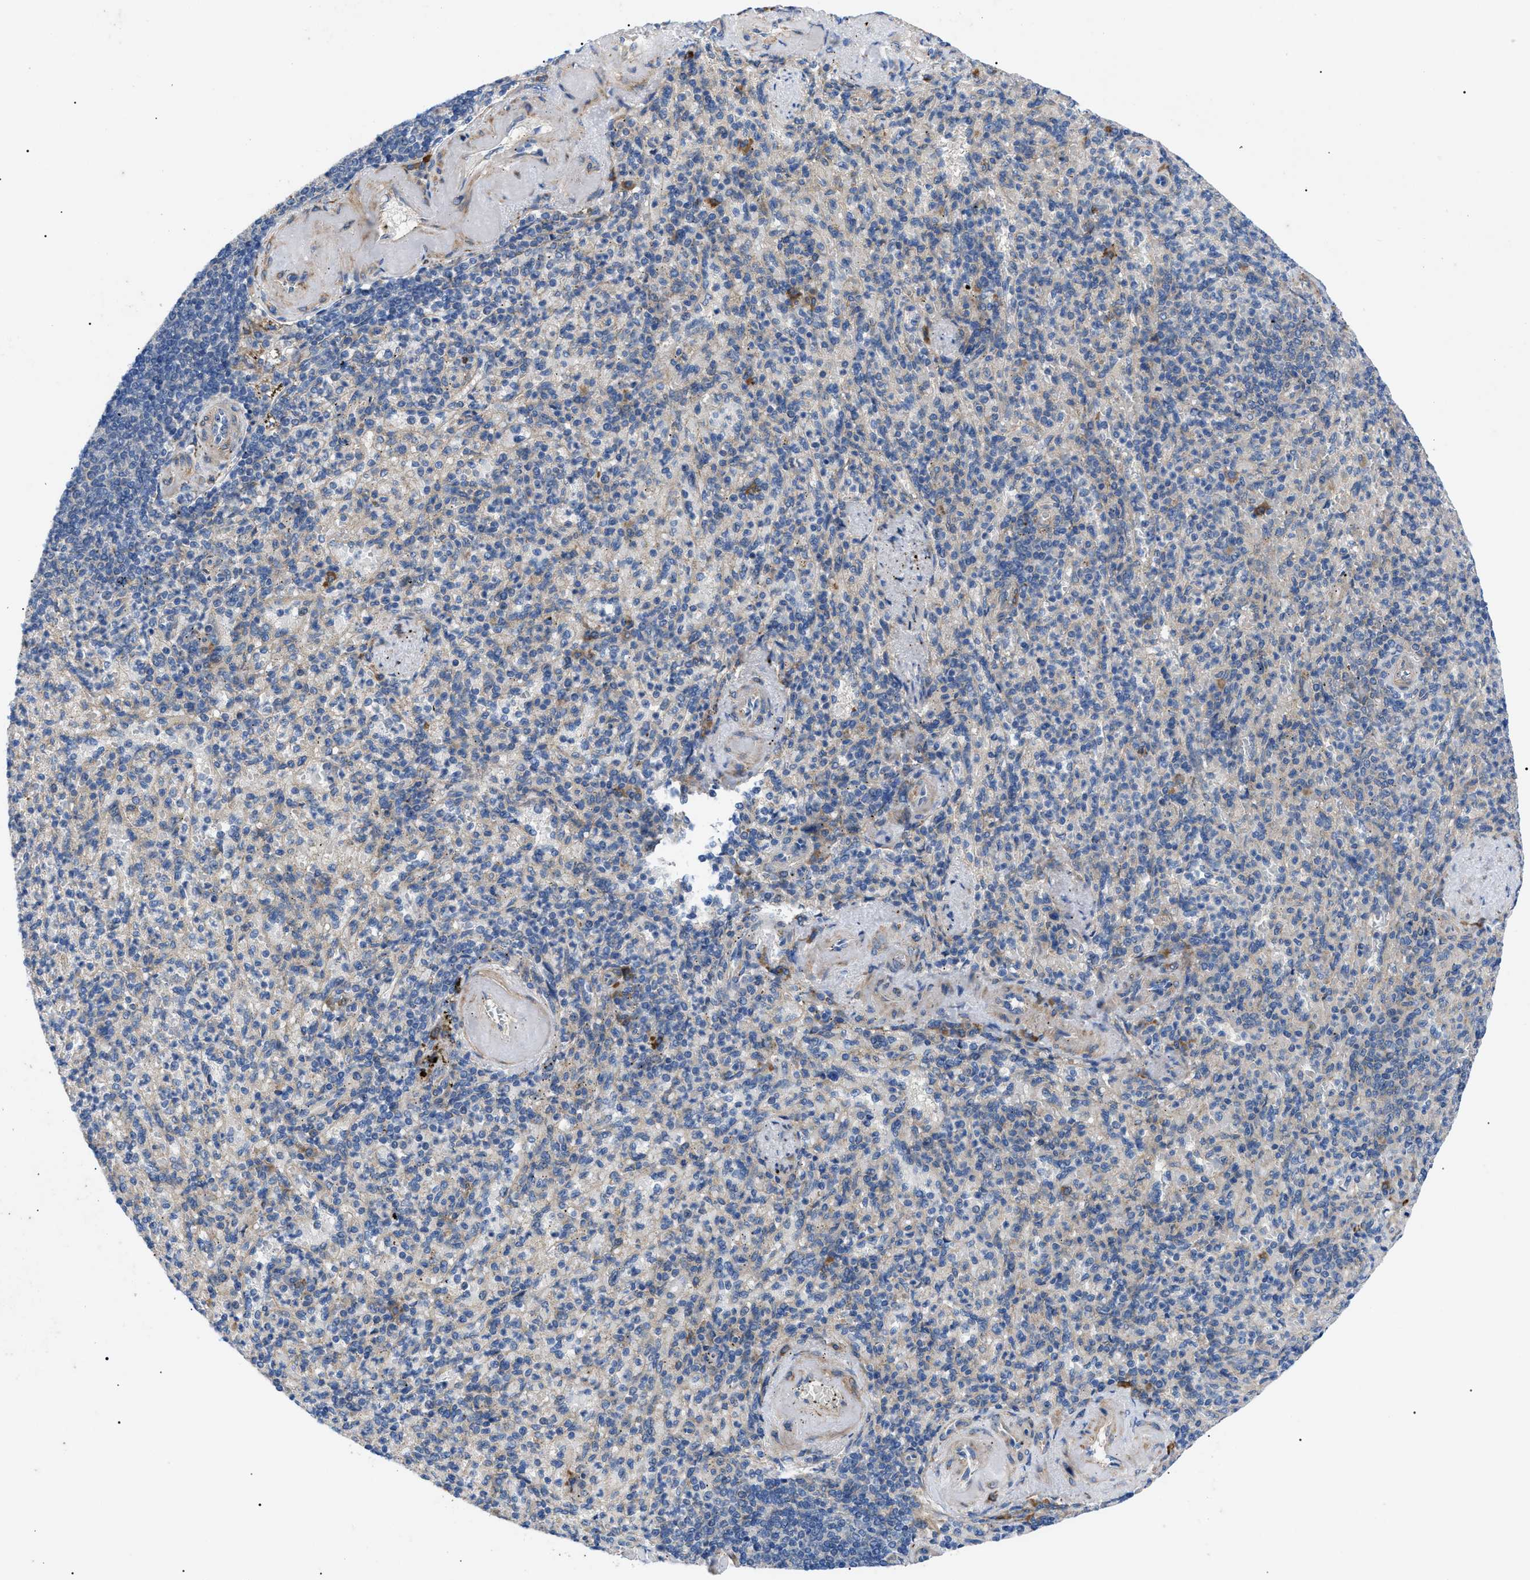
{"staining": {"intensity": "weak", "quantity": "<25%", "location": "cytoplasmic/membranous"}, "tissue": "spleen", "cell_type": "Cells in red pulp", "image_type": "normal", "snomed": [{"axis": "morphology", "description": "Normal tissue, NOS"}, {"axis": "topography", "description": "Spleen"}], "caption": "The immunohistochemistry histopathology image has no significant expression in cells in red pulp of spleen.", "gene": "HSPB8", "patient": {"sex": "female", "age": 74}}